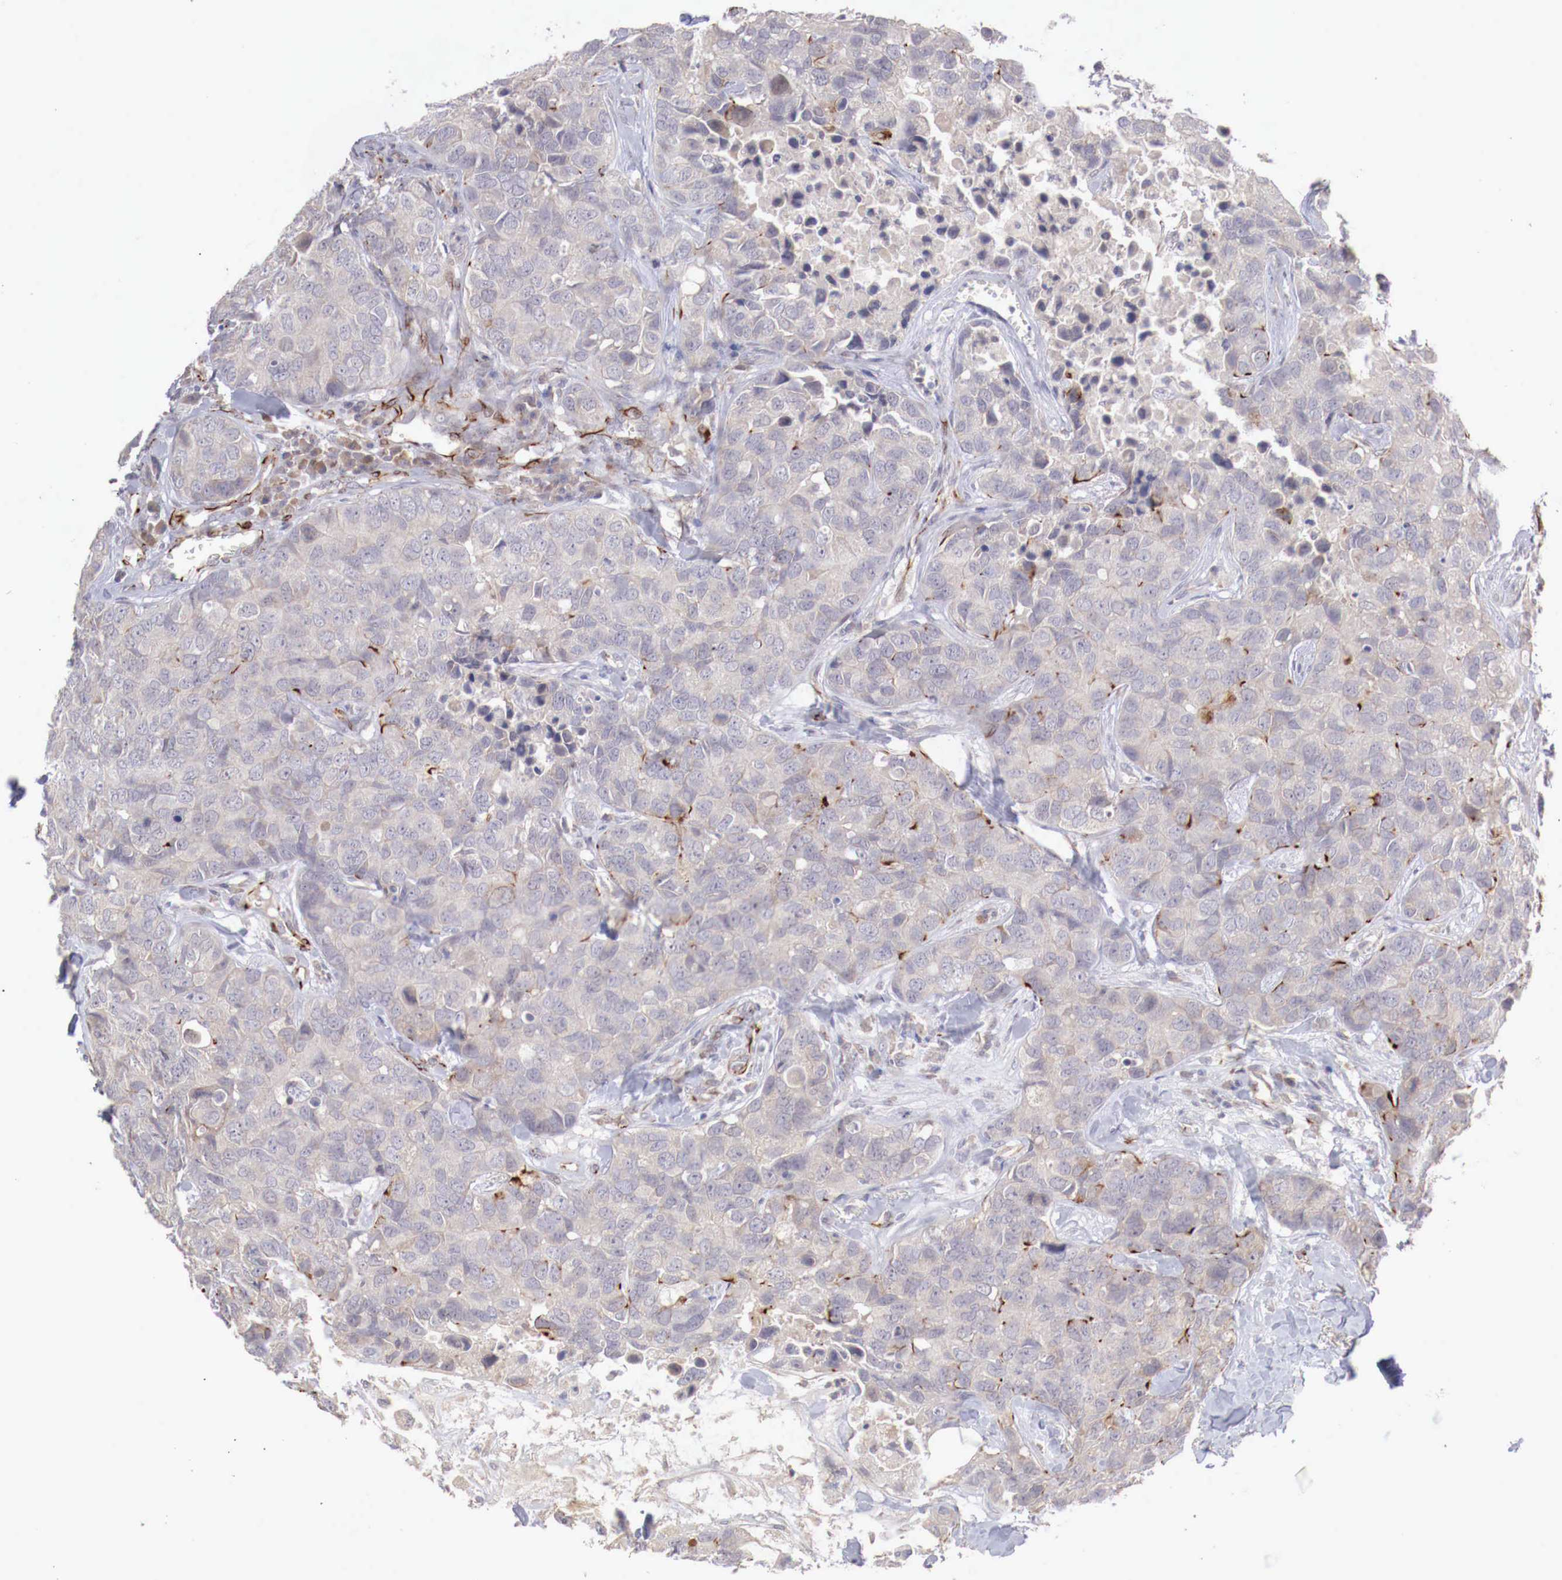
{"staining": {"intensity": "negative", "quantity": "none", "location": "none"}, "tissue": "breast cancer", "cell_type": "Tumor cells", "image_type": "cancer", "snomed": [{"axis": "morphology", "description": "Duct carcinoma"}, {"axis": "topography", "description": "Breast"}], "caption": "Immunohistochemistry (IHC) image of human breast infiltrating ductal carcinoma stained for a protein (brown), which reveals no expression in tumor cells. Nuclei are stained in blue.", "gene": "WT1", "patient": {"sex": "female", "age": 91}}